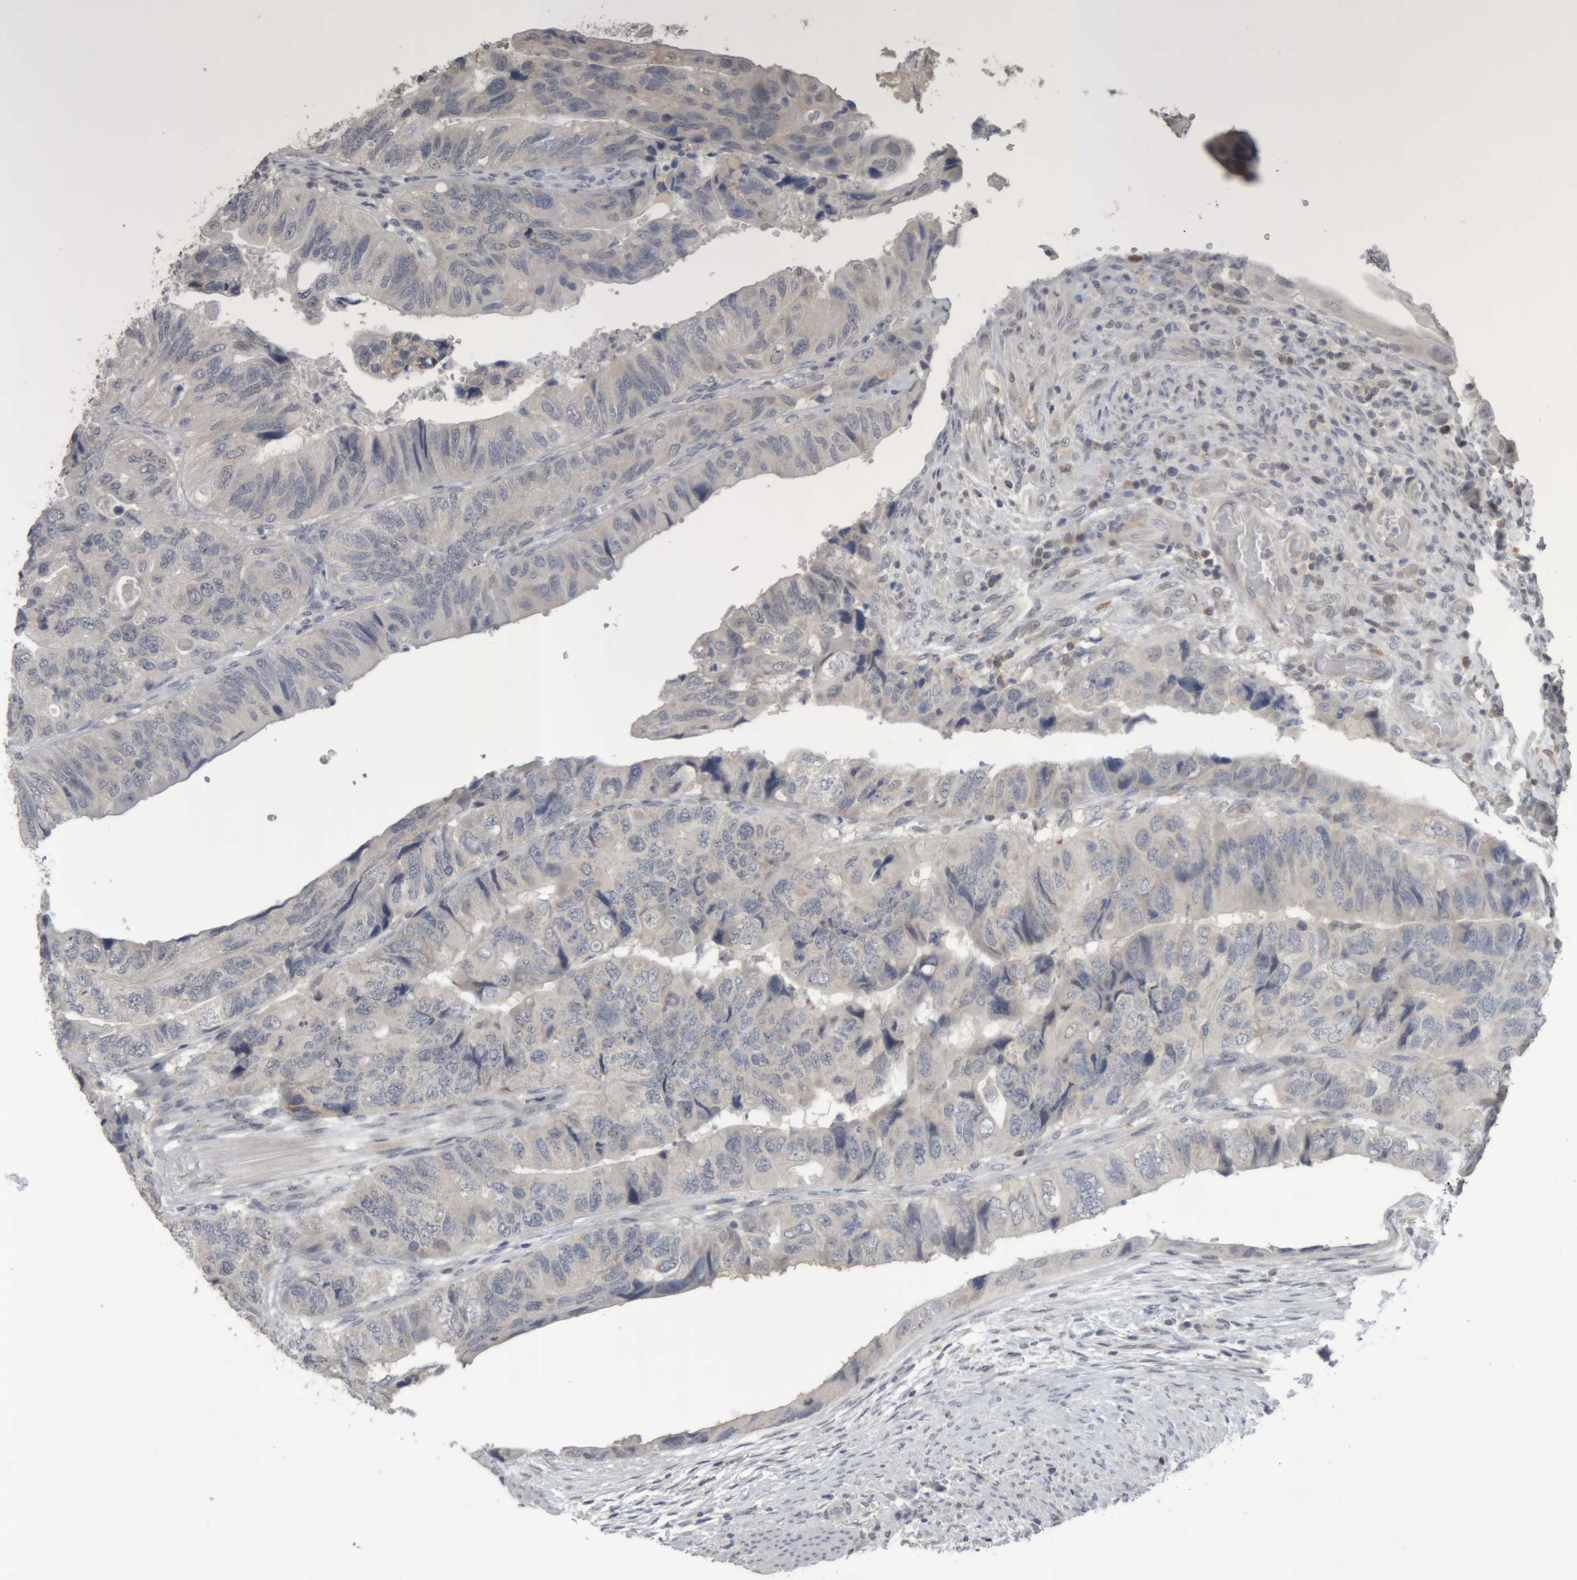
{"staining": {"intensity": "negative", "quantity": "none", "location": "none"}, "tissue": "colorectal cancer", "cell_type": "Tumor cells", "image_type": "cancer", "snomed": [{"axis": "morphology", "description": "Adenocarcinoma, NOS"}, {"axis": "topography", "description": "Rectum"}], "caption": "Immunohistochemistry (IHC) of human colorectal adenocarcinoma exhibits no expression in tumor cells.", "gene": "NFATC2", "patient": {"sex": "male", "age": 63}}